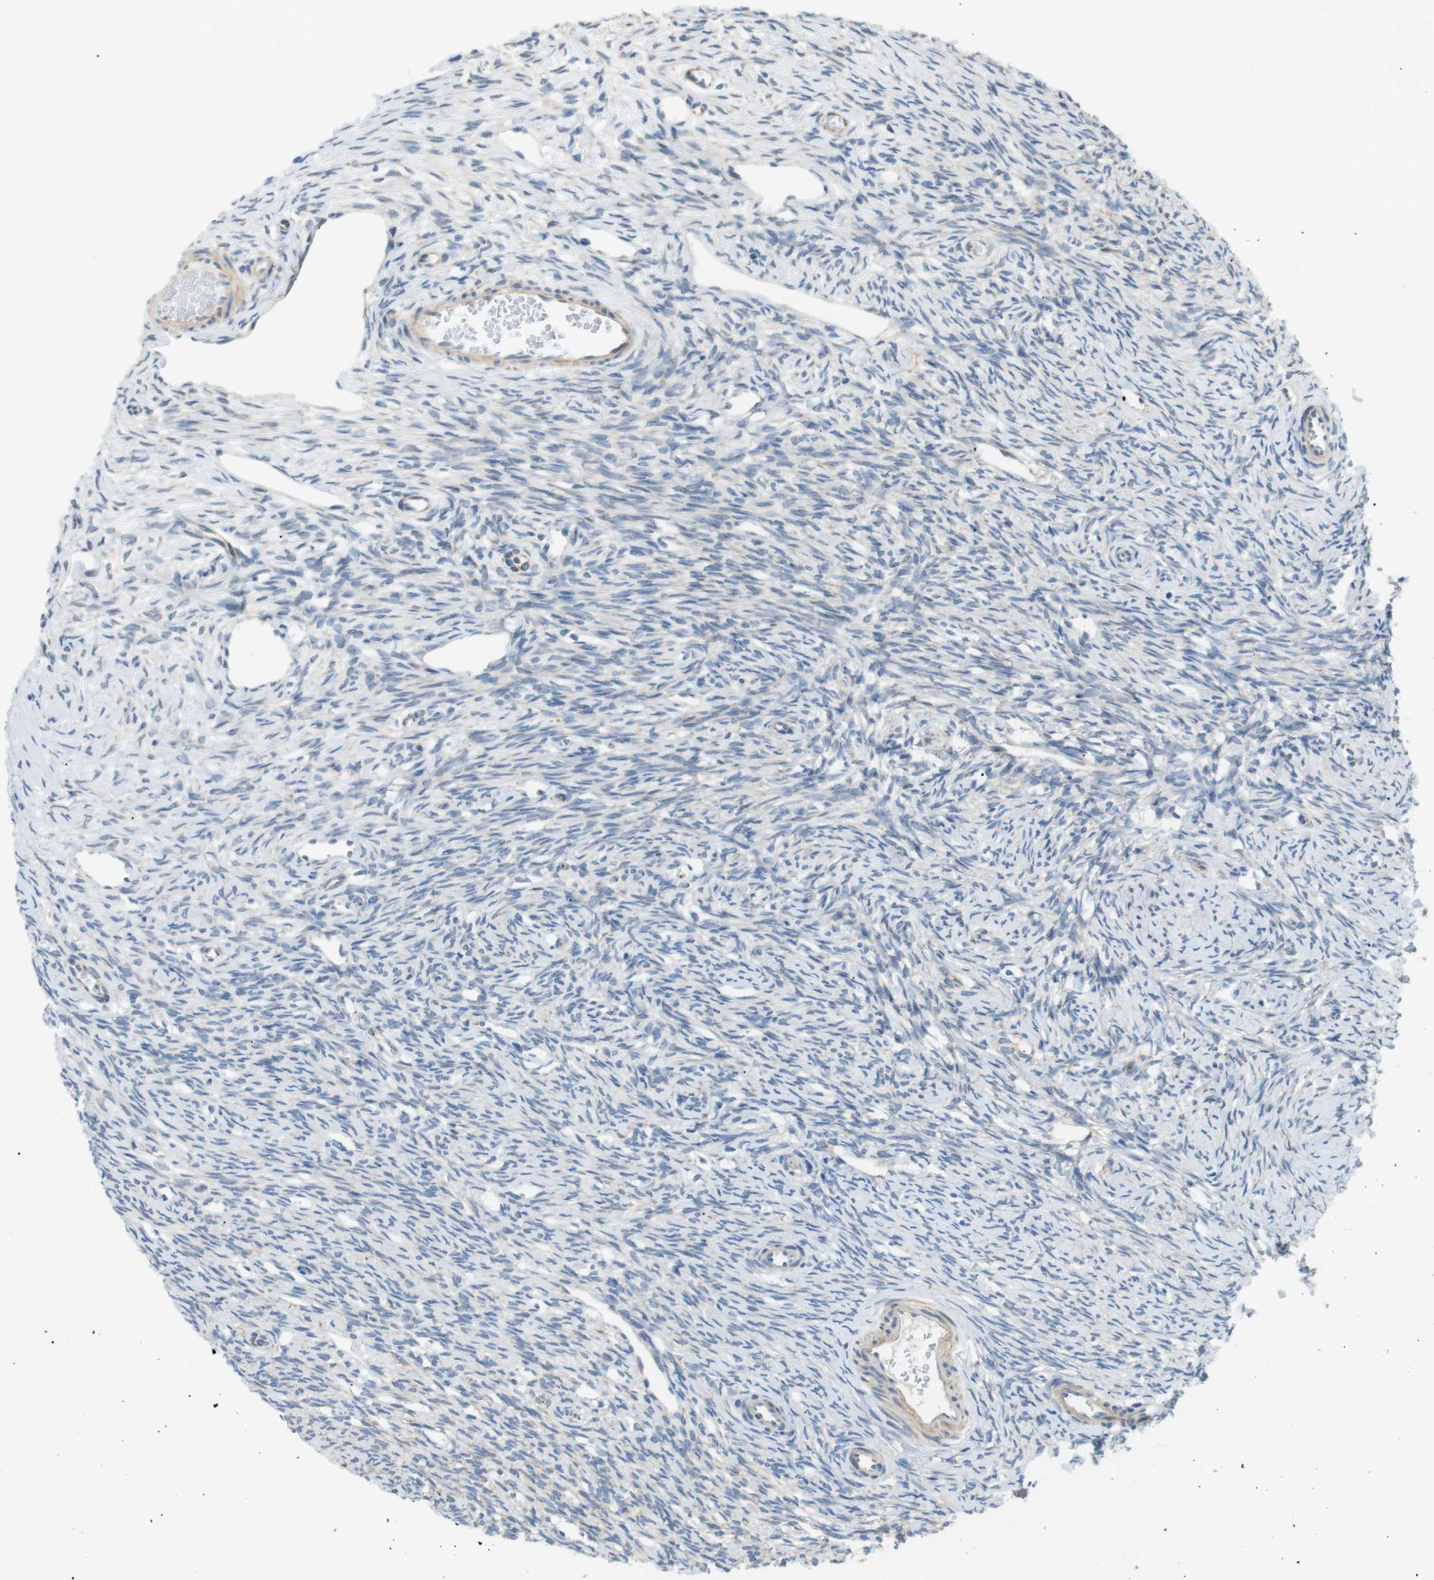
{"staining": {"intensity": "weak", "quantity": "25%-75%", "location": "cytoplasmic/membranous"}, "tissue": "ovary", "cell_type": "Follicle cells", "image_type": "normal", "snomed": [{"axis": "morphology", "description": "Normal tissue, NOS"}, {"axis": "topography", "description": "Ovary"}], "caption": "Protein analysis of unremarkable ovary shows weak cytoplasmic/membranous staining in about 25%-75% of follicle cells.", "gene": "MTARC2", "patient": {"sex": "female", "age": 33}}